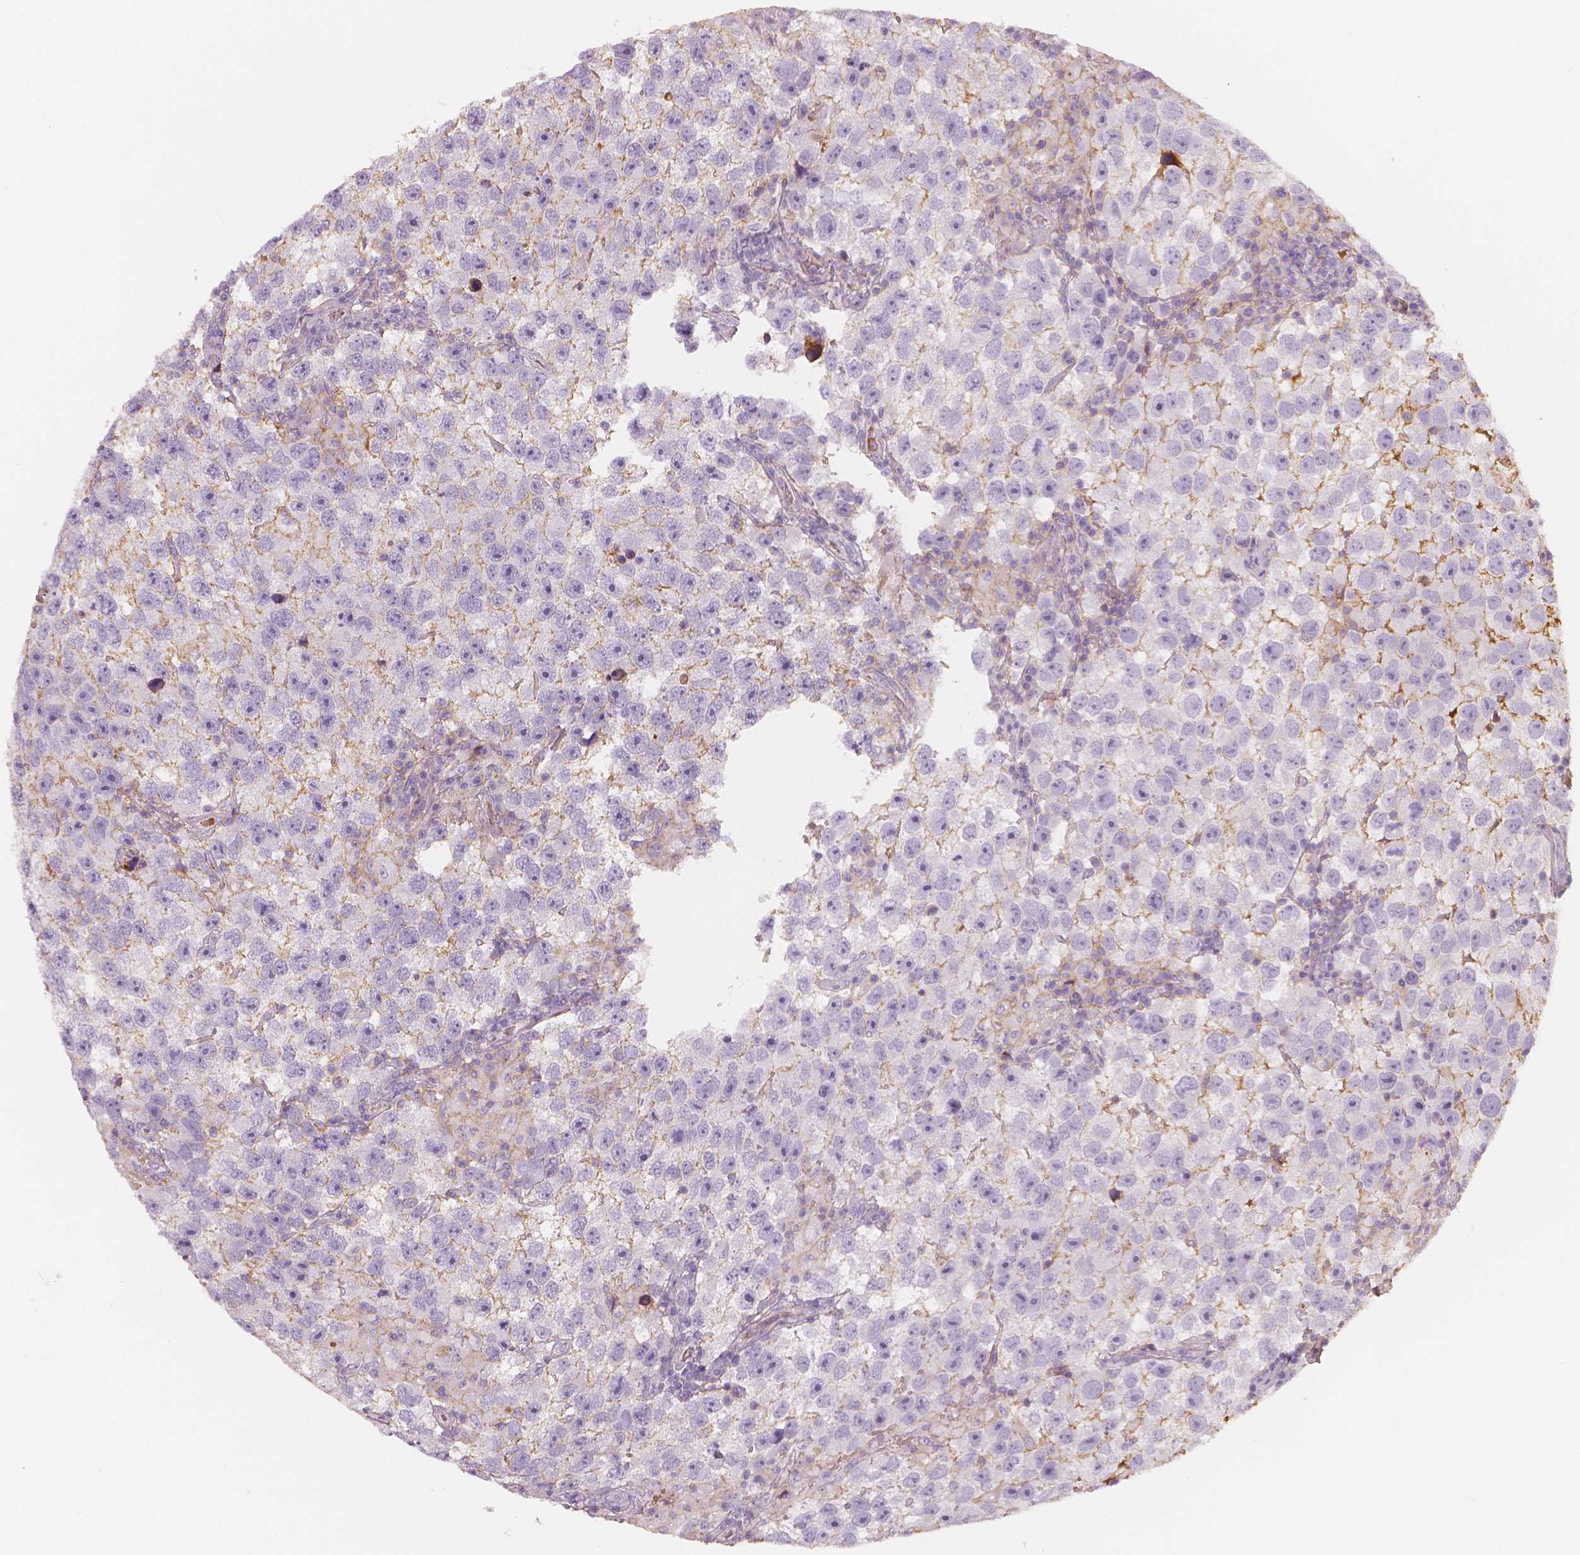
{"staining": {"intensity": "negative", "quantity": "none", "location": "none"}, "tissue": "testis cancer", "cell_type": "Tumor cells", "image_type": "cancer", "snomed": [{"axis": "morphology", "description": "Seminoma, NOS"}, {"axis": "topography", "description": "Testis"}], "caption": "Testis cancer stained for a protein using immunohistochemistry (IHC) exhibits no expression tumor cells.", "gene": "APOA4", "patient": {"sex": "male", "age": 26}}